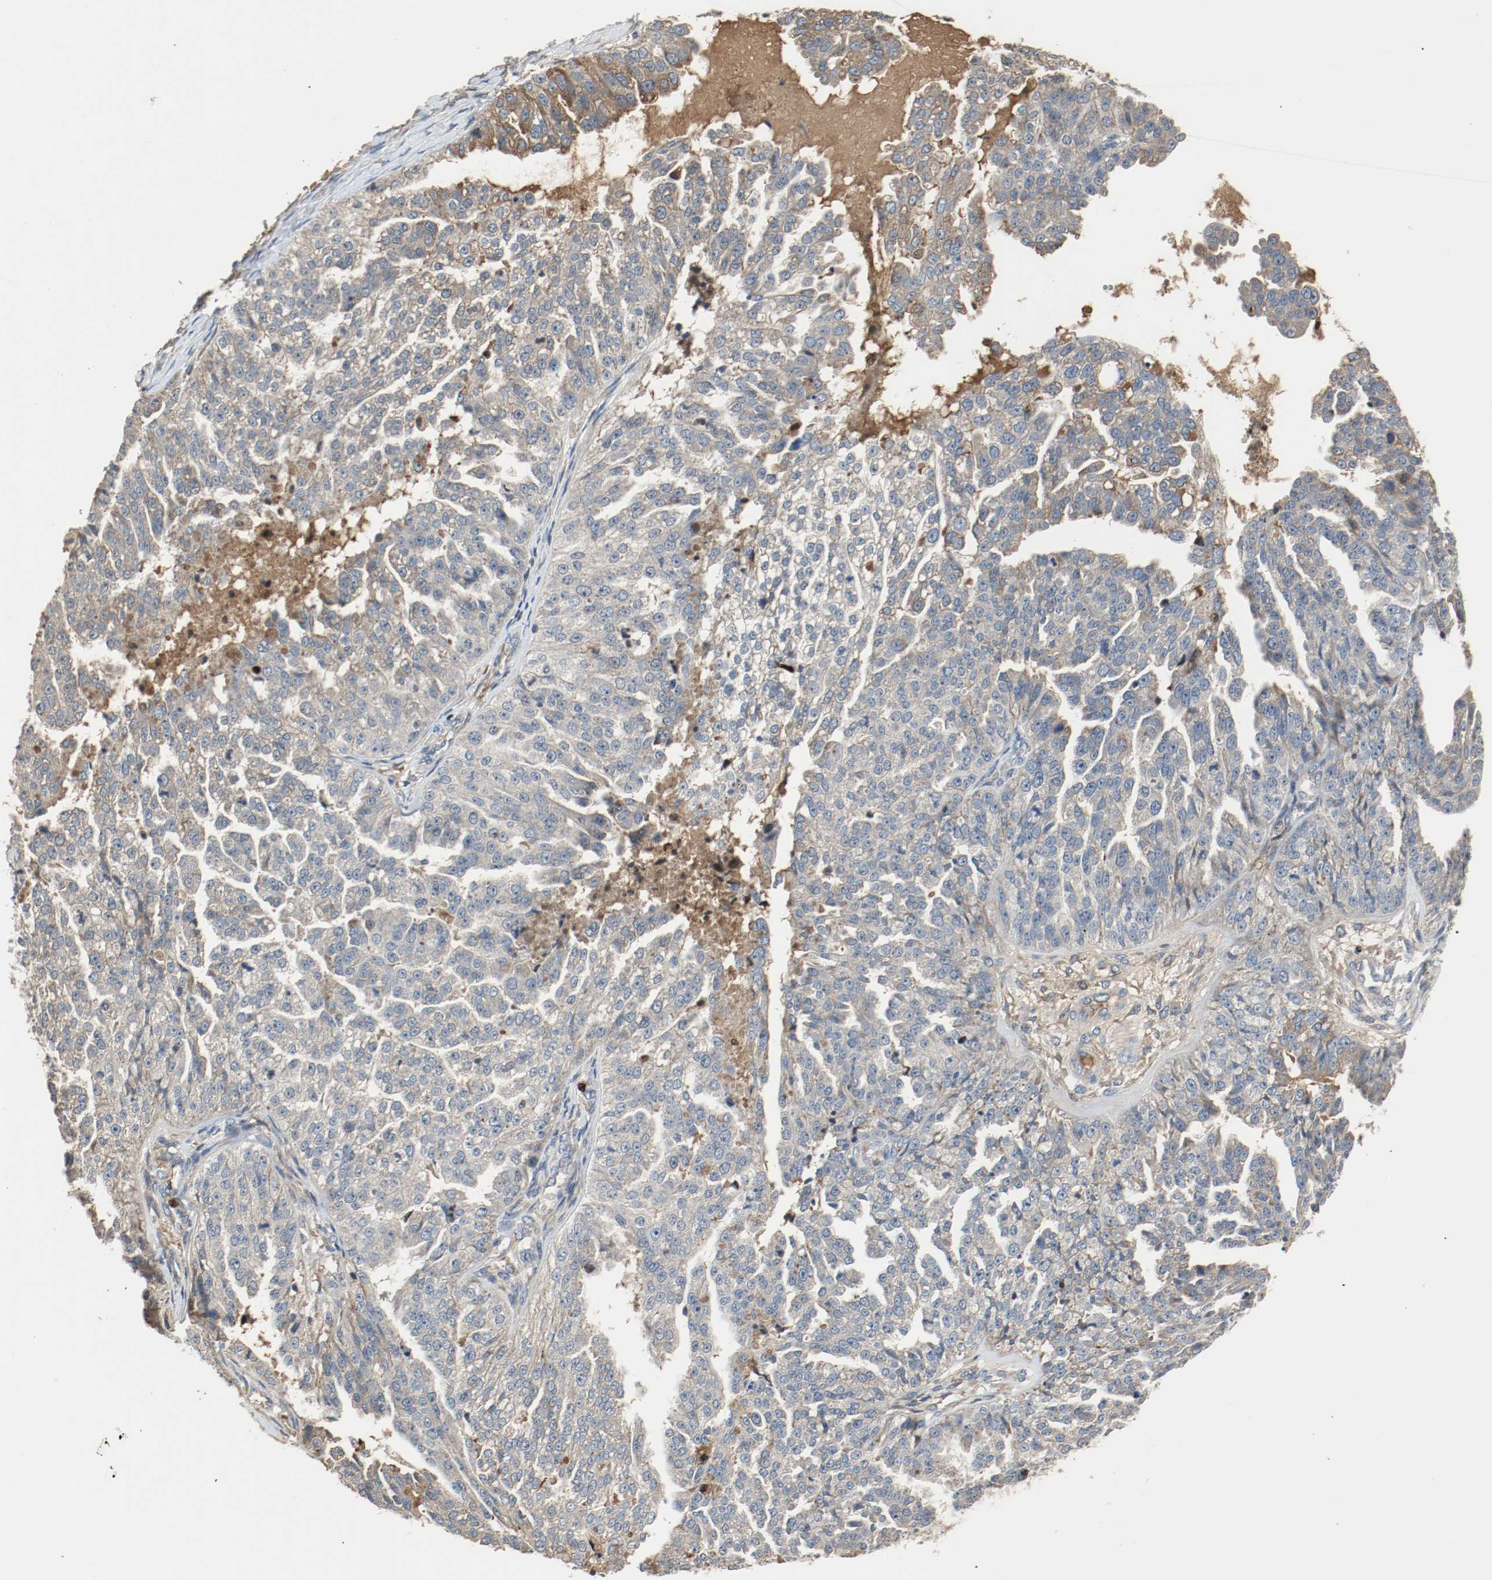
{"staining": {"intensity": "negative", "quantity": "none", "location": "none"}, "tissue": "ovarian cancer", "cell_type": "Tumor cells", "image_type": "cancer", "snomed": [{"axis": "morphology", "description": "Cystadenocarcinoma, serous, NOS"}, {"axis": "topography", "description": "Ovary"}], "caption": "A photomicrograph of human ovarian cancer (serous cystadenocarcinoma) is negative for staining in tumor cells.", "gene": "BLK", "patient": {"sex": "female", "age": 58}}